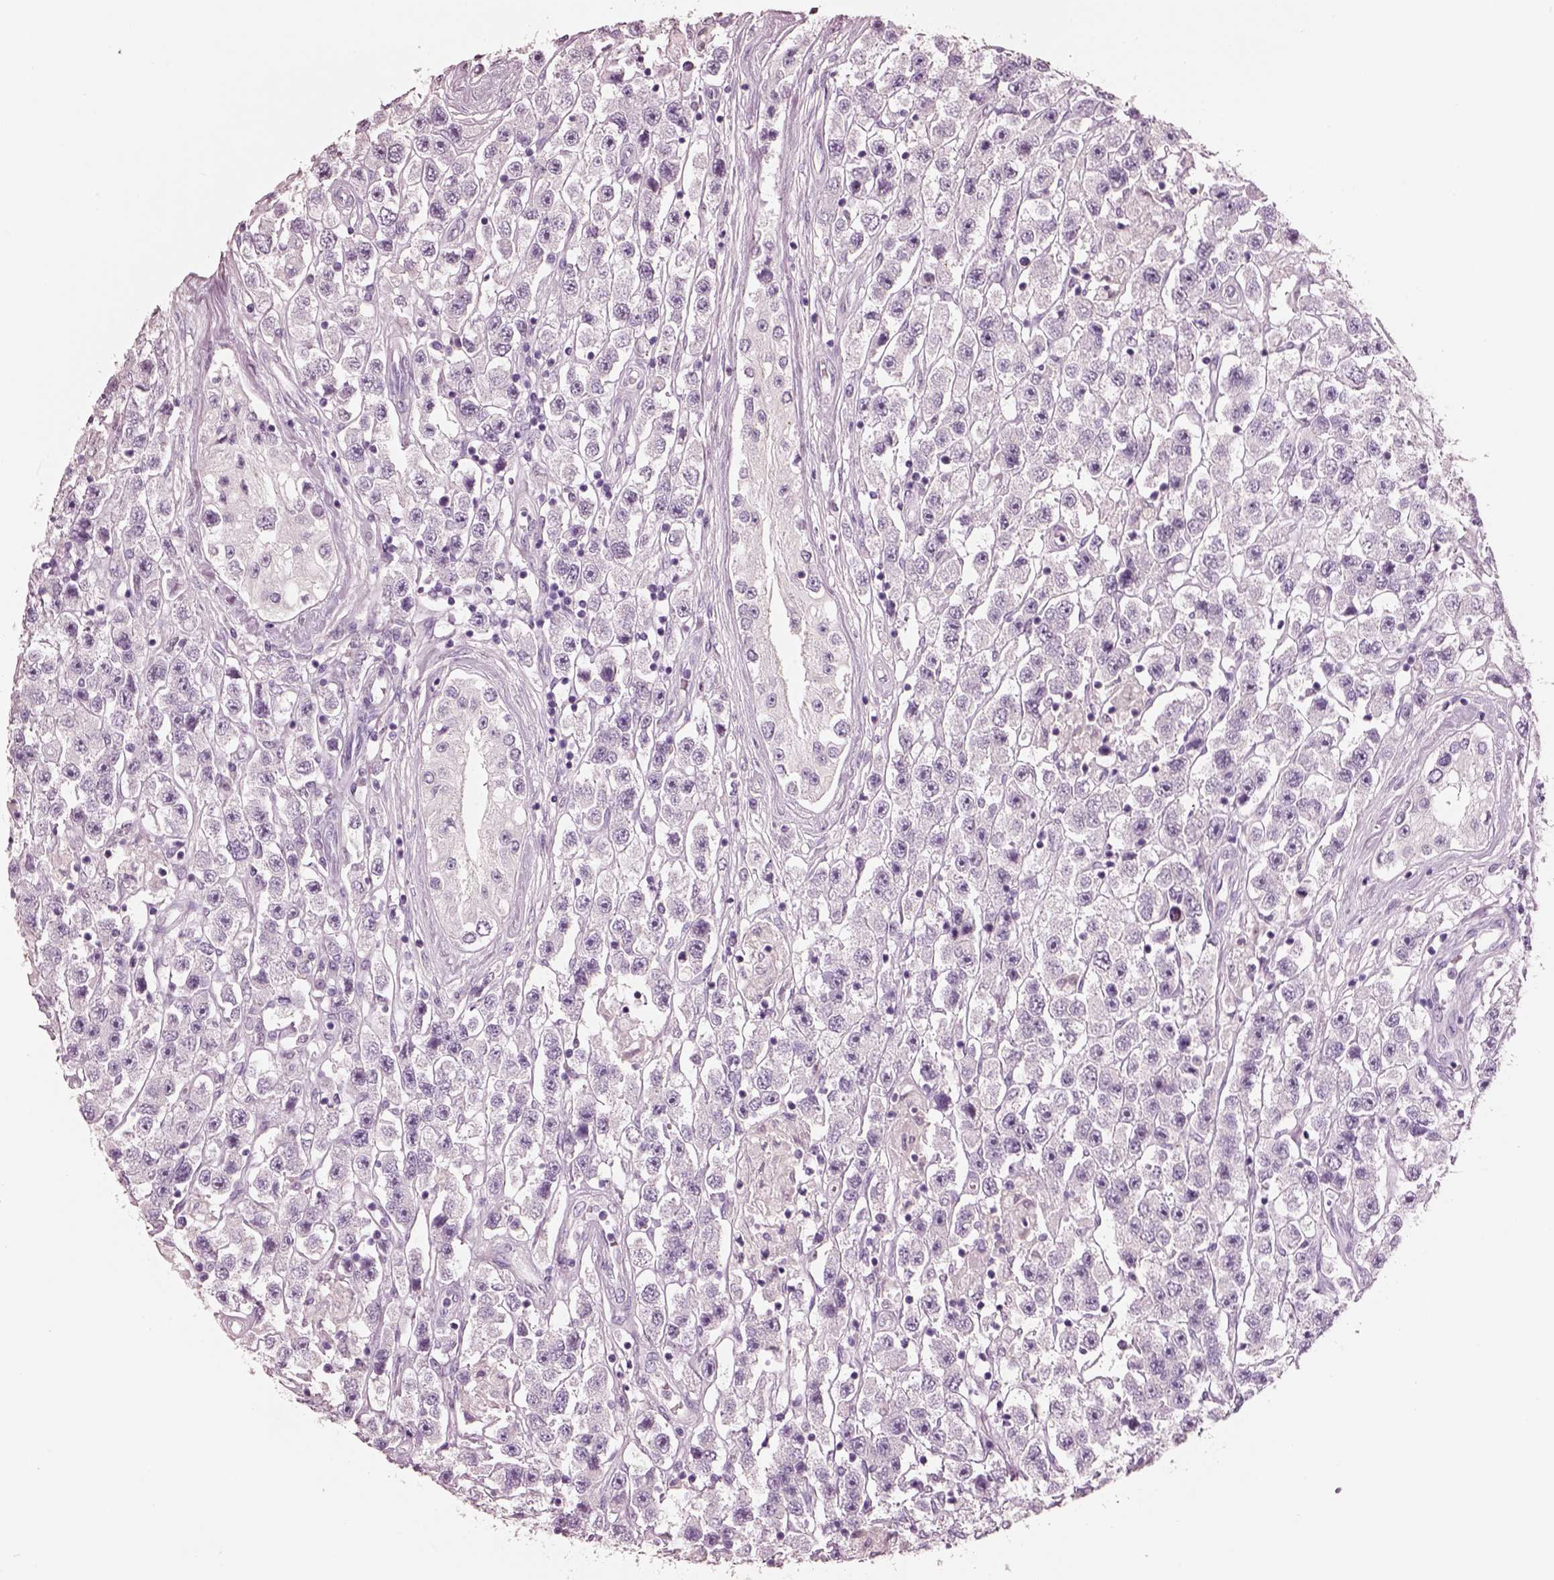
{"staining": {"intensity": "negative", "quantity": "none", "location": "none"}, "tissue": "testis cancer", "cell_type": "Tumor cells", "image_type": "cancer", "snomed": [{"axis": "morphology", "description": "Seminoma, NOS"}, {"axis": "topography", "description": "Testis"}], "caption": "High magnification brightfield microscopy of testis cancer stained with DAB (3,3'-diaminobenzidine) (brown) and counterstained with hematoxylin (blue): tumor cells show no significant expression.", "gene": "ELSPBP1", "patient": {"sex": "male", "age": 45}}